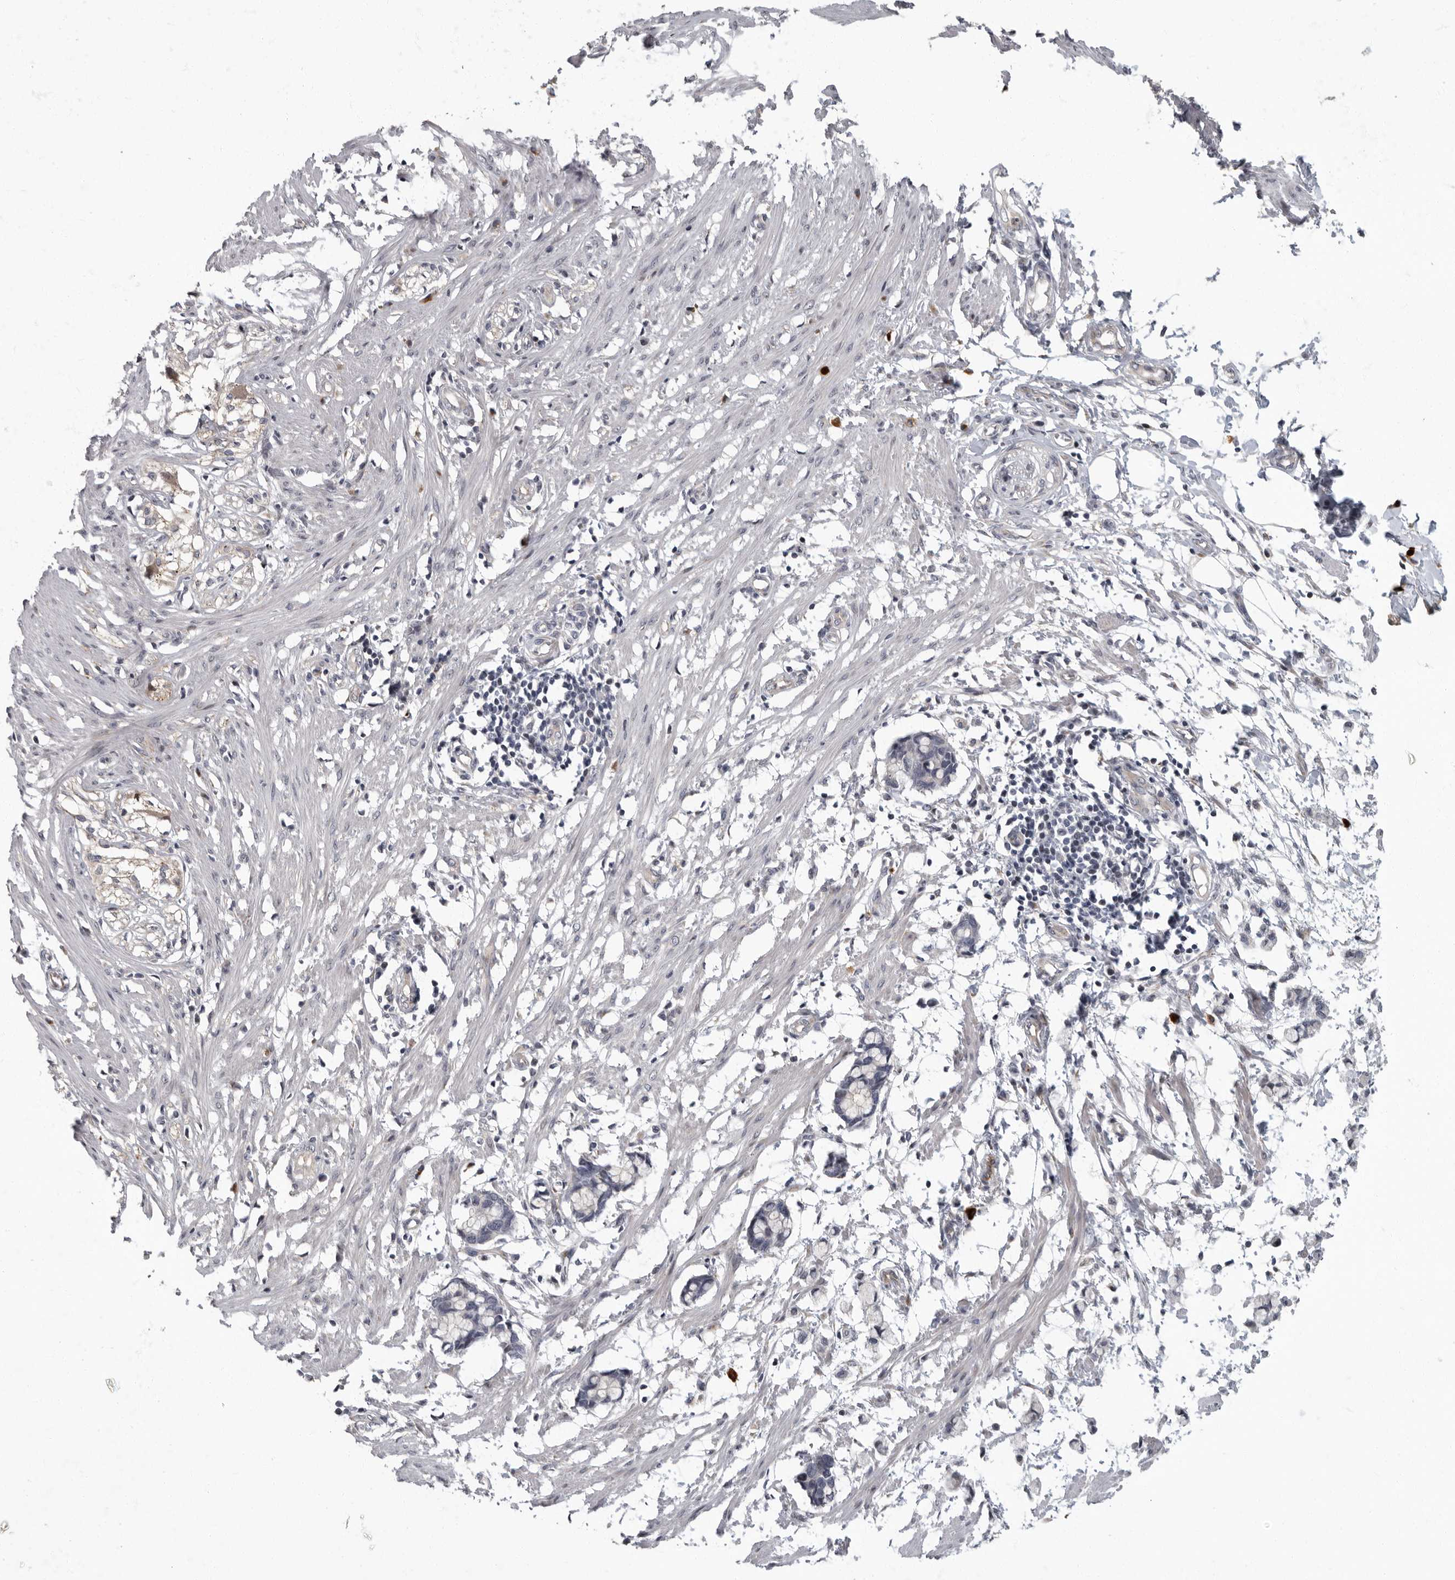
{"staining": {"intensity": "weak", "quantity": "25%-75%", "location": "cytoplasmic/membranous"}, "tissue": "smooth muscle", "cell_type": "Smooth muscle cells", "image_type": "normal", "snomed": [{"axis": "morphology", "description": "Normal tissue, NOS"}, {"axis": "morphology", "description": "Adenocarcinoma, NOS"}, {"axis": "topography", "description": "Smooth muscle"}, {"axis": "topography", "description": "Colon"}], "caption": "A low amount of weak cytoplasmic/membranous expression is seen in approximately 25%-75% of smooth muscle cells in benign smooth muscle.", "gene": "PDCD11", "patient": {"sex": "male", "age": 14}}